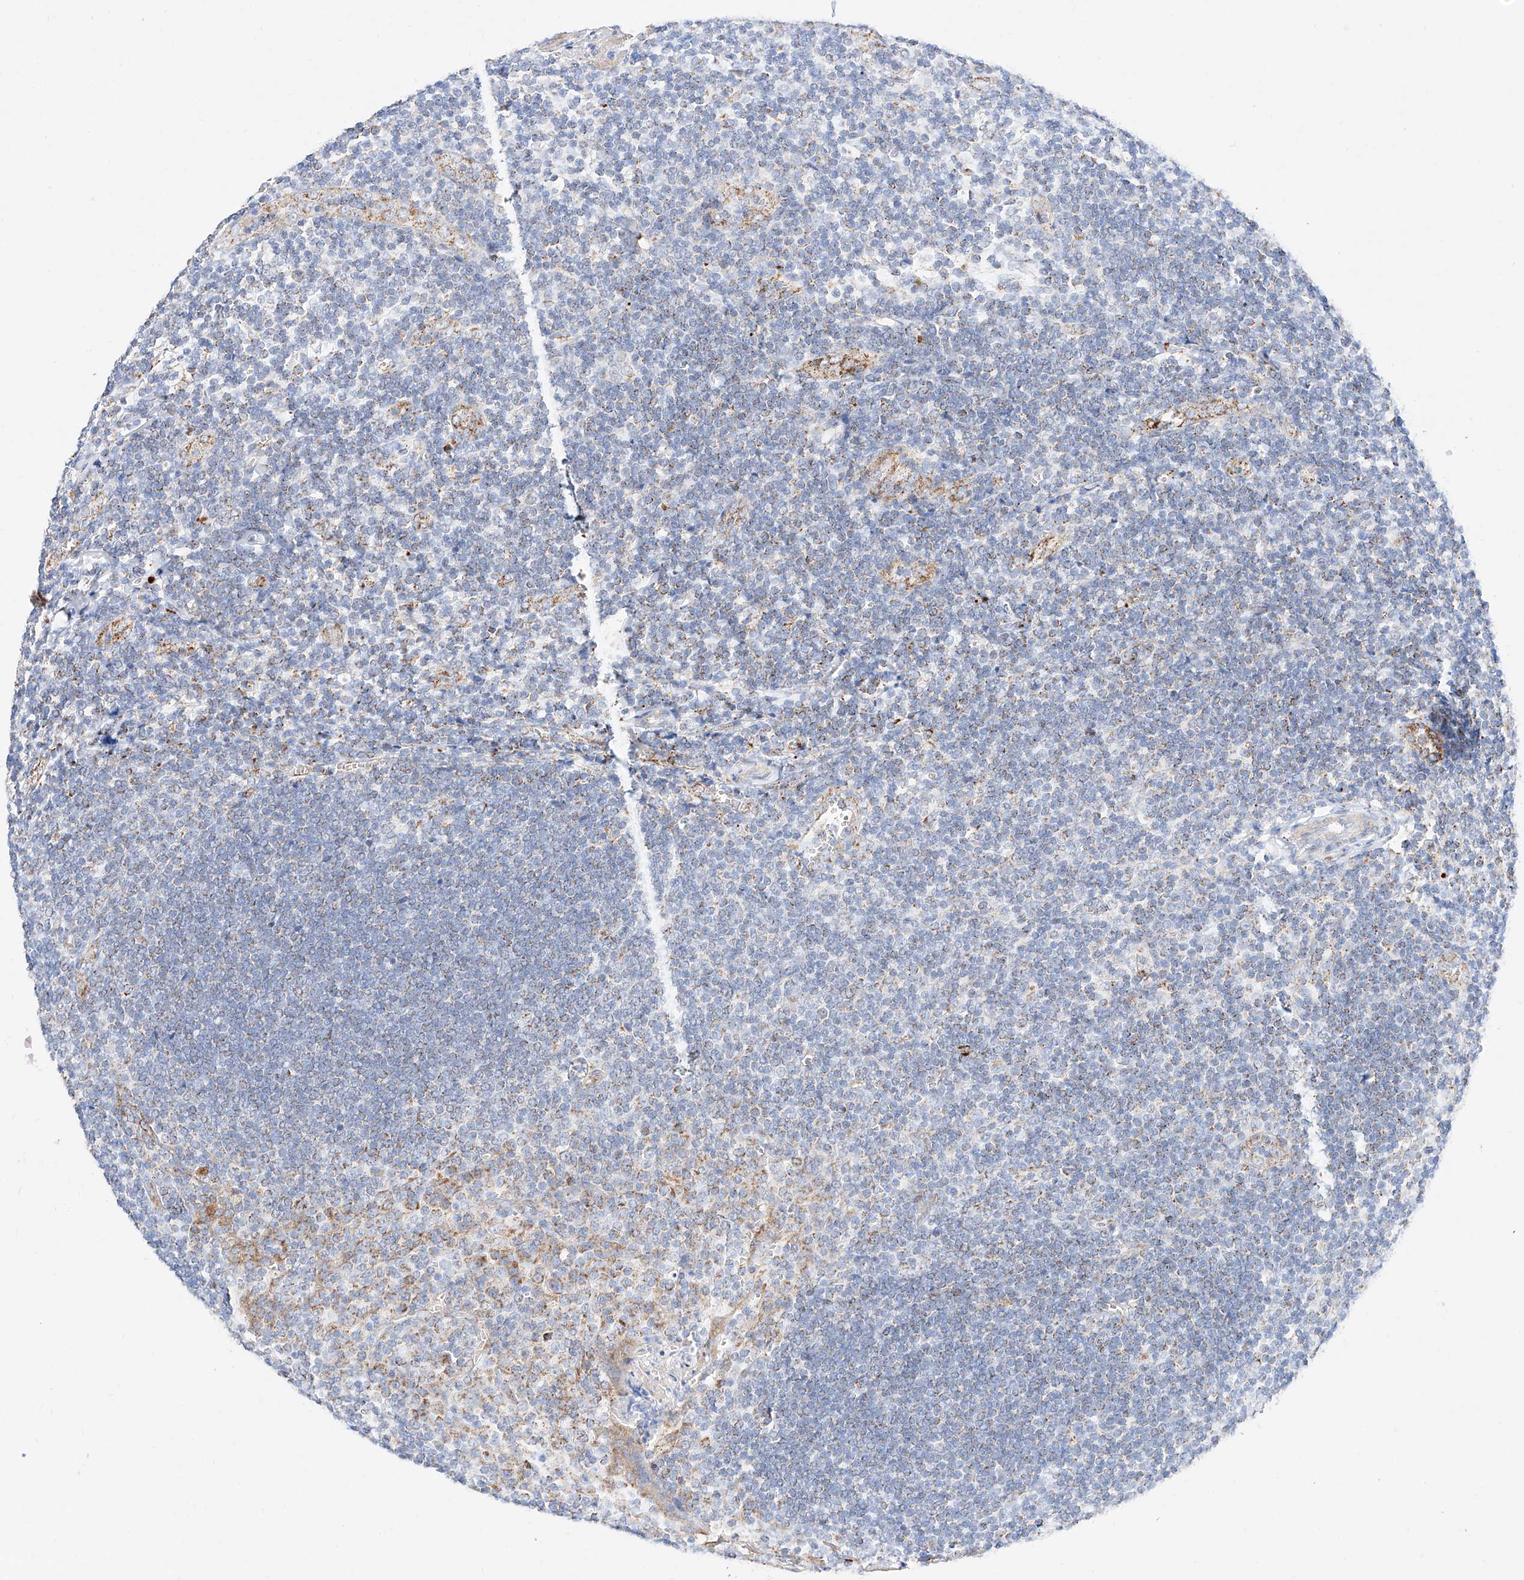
{"staining": {"intensity": "moderate", "quantity": "<25%", "location": "cytoplasmic/membranous"}, "tissue": "tonsil", "cell_type": "Germinal center cells", "image_type": "normal", "snomed": [{"axis": "morphology", "description": "Normal tissue, NOS"}, {"axis": "topography", "description": "Tonsil"}], "caption": "Moderate cytoplasmic/membranous expression for a protein is identified in about <25% of germinal center cells of unremarkable tonsil using immunohistochemistry.", "gene": "C6orf62", "patient": {"sex": "male", "age": 27}}